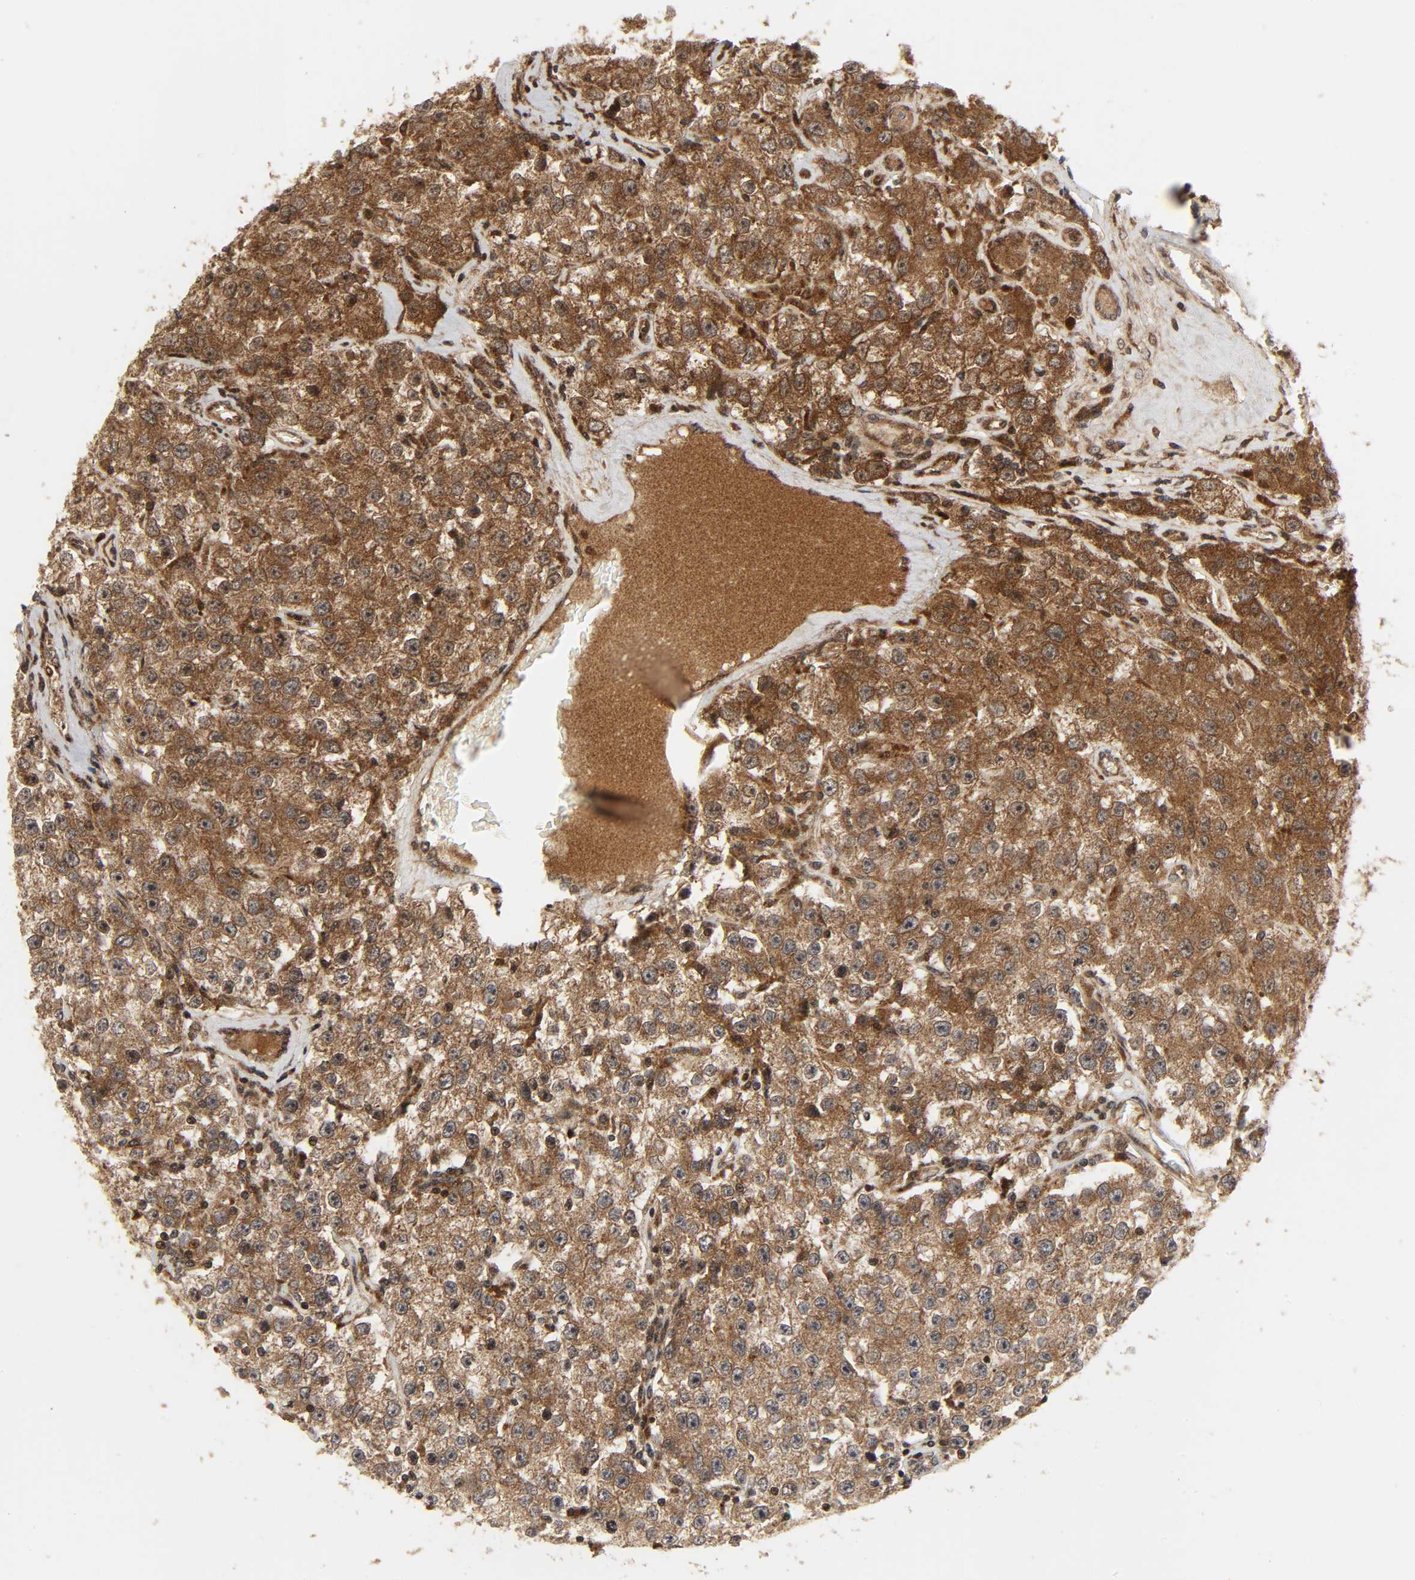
{"staining": {"intensity": "strong", "quantity": ">75%", "location": "cytoplasmic/membranous"}, "tissue": "testis cancer", "cell_type": "Tumor cells", "image_type": "cancer", "snomed": [{"axis": "morphology", "description": "Seminoma, NOS"}, {"axis": "topography", "description": "Testis"}], "caption": "Testis cancer (seminoma) tissue displays strong cytoplasmic/membranous staining in approximately >75% of tumor cells, visualized by immunohistochemistry.", "gene": "CHUK", "patient": {"sex": "male", "age": 52}}